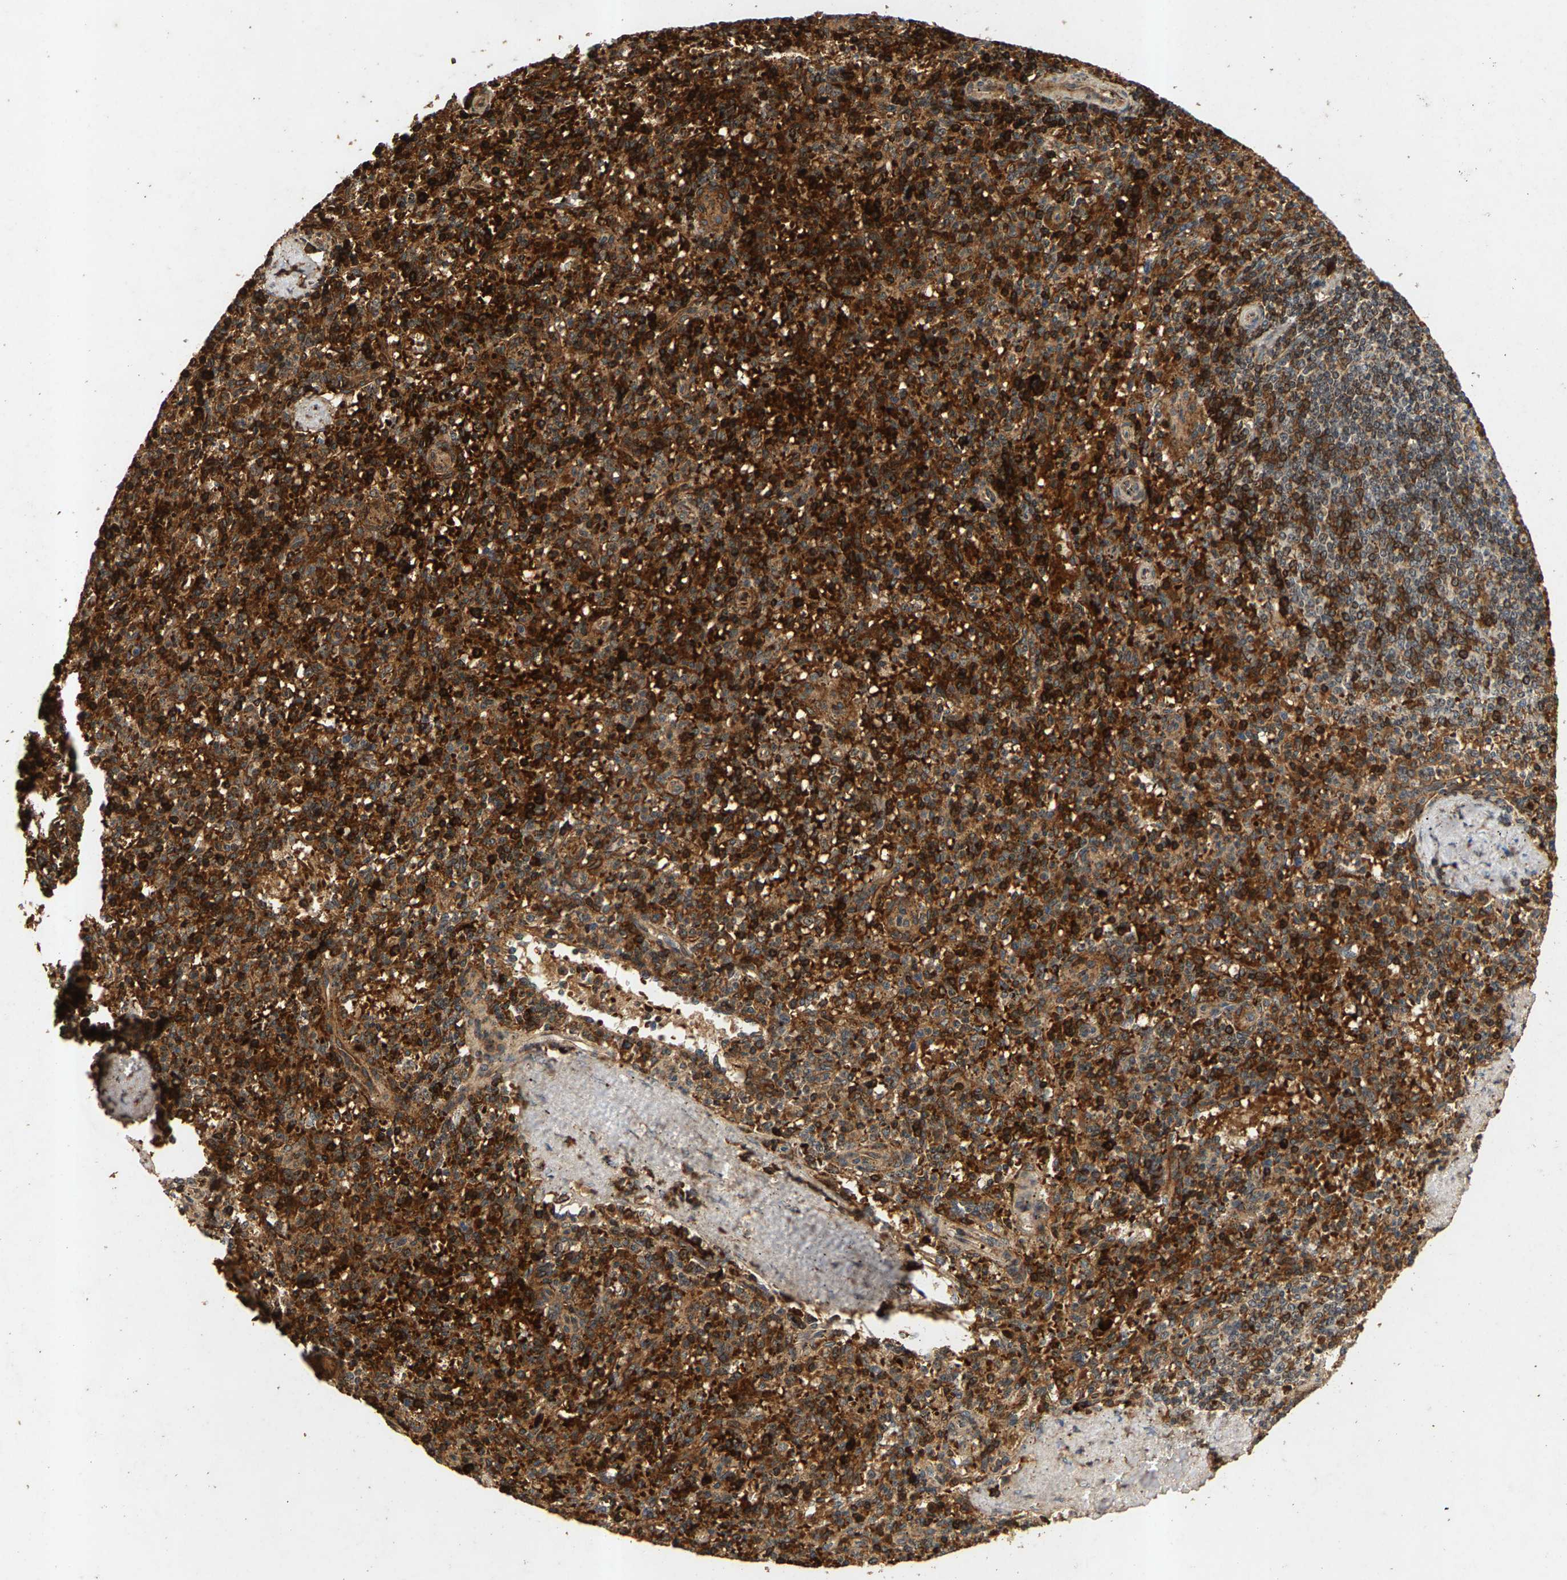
{"staining": {"intensity": "strong", "quantity": ">75%", "location": "cytoplasmic/membranous"}, "tissue": "spleen", "cell_type": "Cells in red pulp", "image_type": "normal", "snomed": [{"axis": "morphology", "description": "Normal tissue, NOS"}, {"axis": "topography", "description": "Spleen"}], "caption": "Benign spleen exhibits strong cytoplasmic/membranous expression in approximately >75% of cells in red pulp, visualized by immunohistochemistry.", "gene": "CIDEC", "patient": {"sex": "male", "age": 72}}